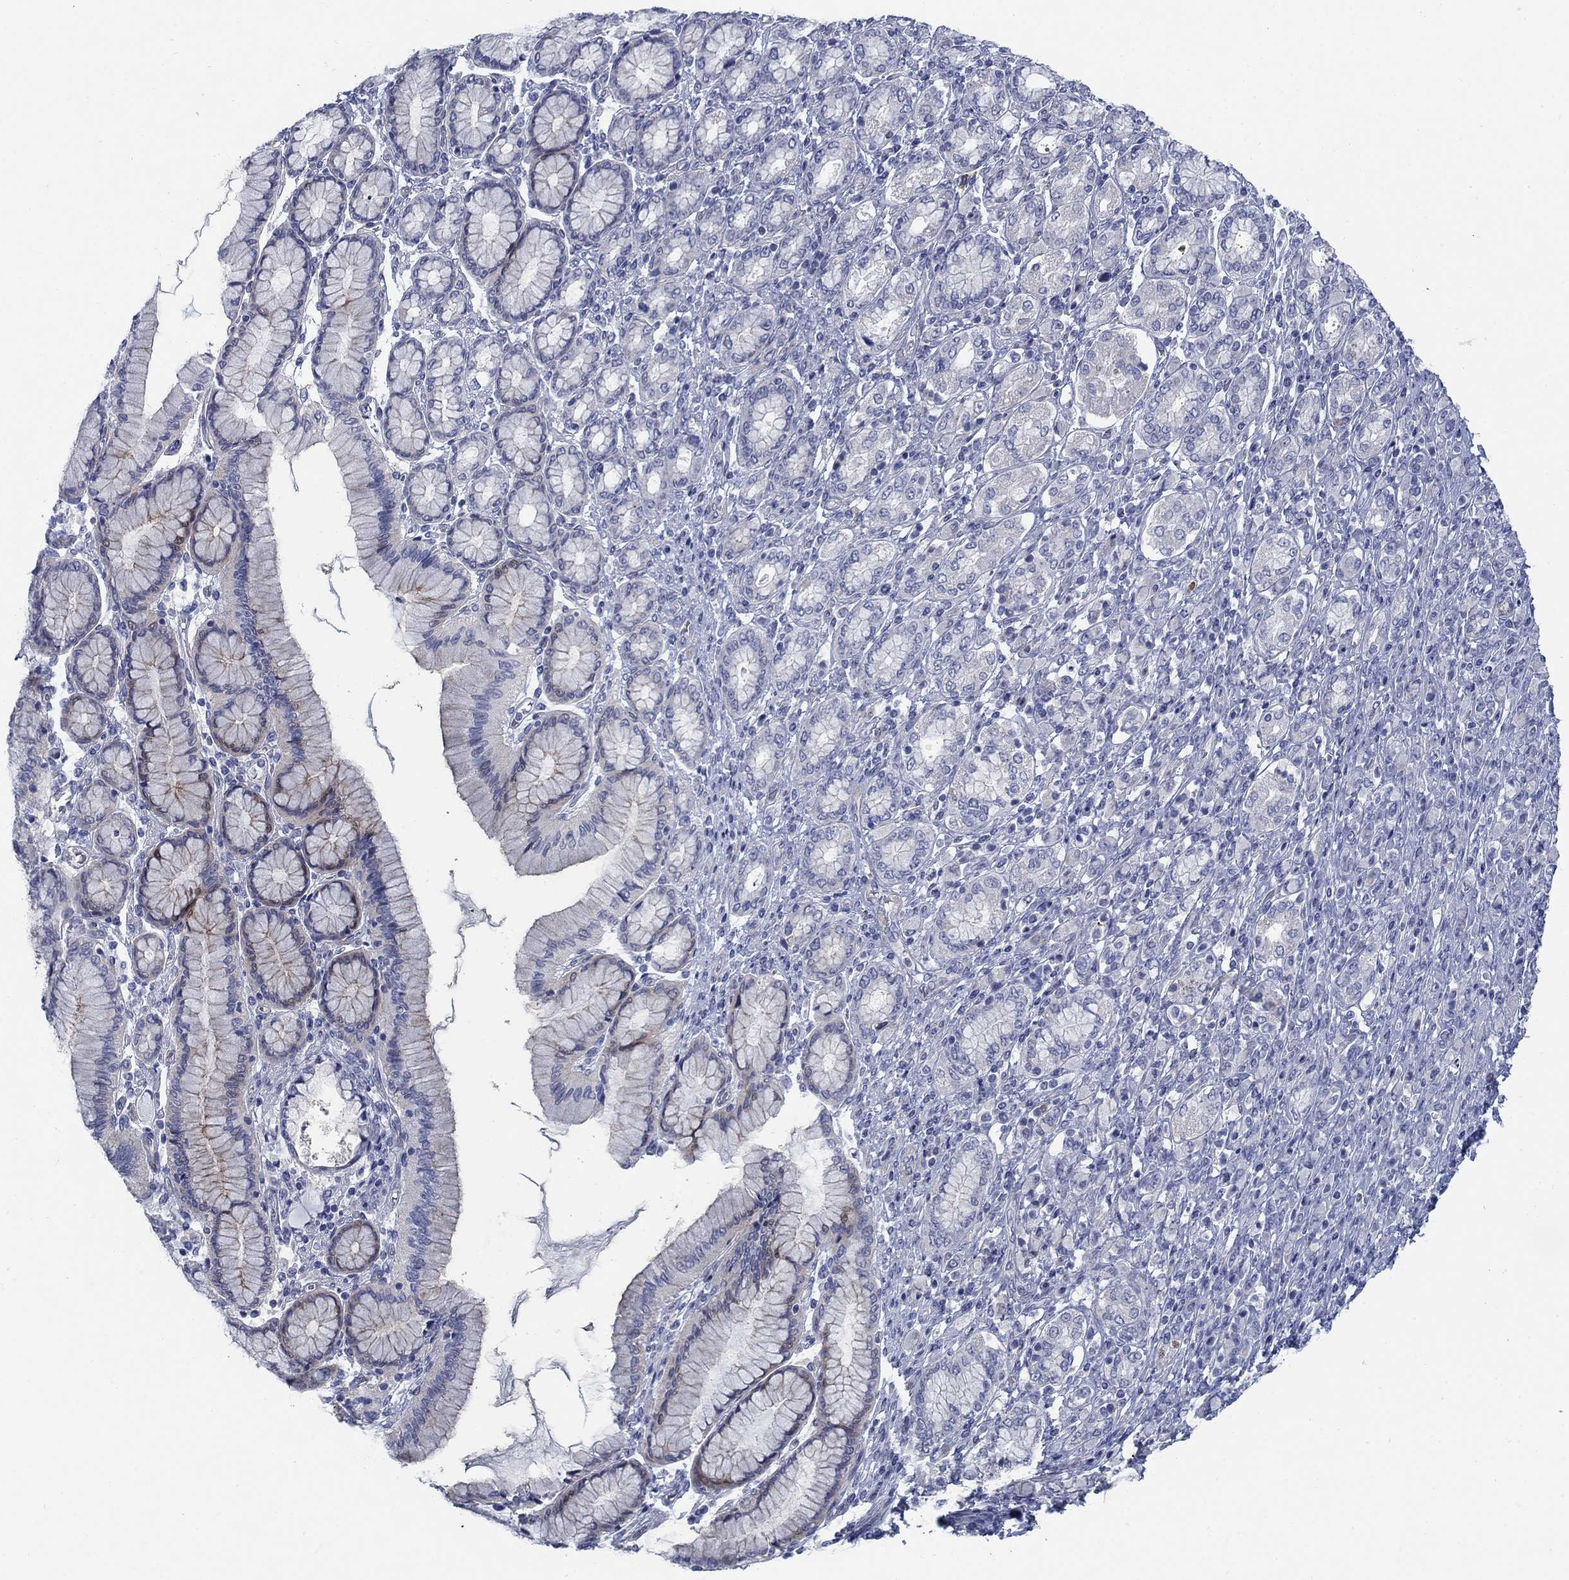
{"staining": {"intensity": "negative", "quantity": "none", "location": "none"}, "tissue": "stomach cancer", "cell_type": "Tumor cells", "image_type": "cancer", "snomed": [{"axis": "morphology", "description": "Normal tissue, NOS"}, {"axis": "morphology", "description": "Adenocarcinoma, NOS"}, {"axis": "topography", "description": "Stomach"}], "caption": "Protein analysis of stomach adenocarcinoma demonstrates no significant staining in tumor cells. (Stains: DAB (3,3'-diaminobenzidine) immunohistochemistry with hematoxylin counter stain, Microscopy: brightfield microscopy at high magnification).", "gene": "DNER", "patient": {"sex": "female", "age": 79}}